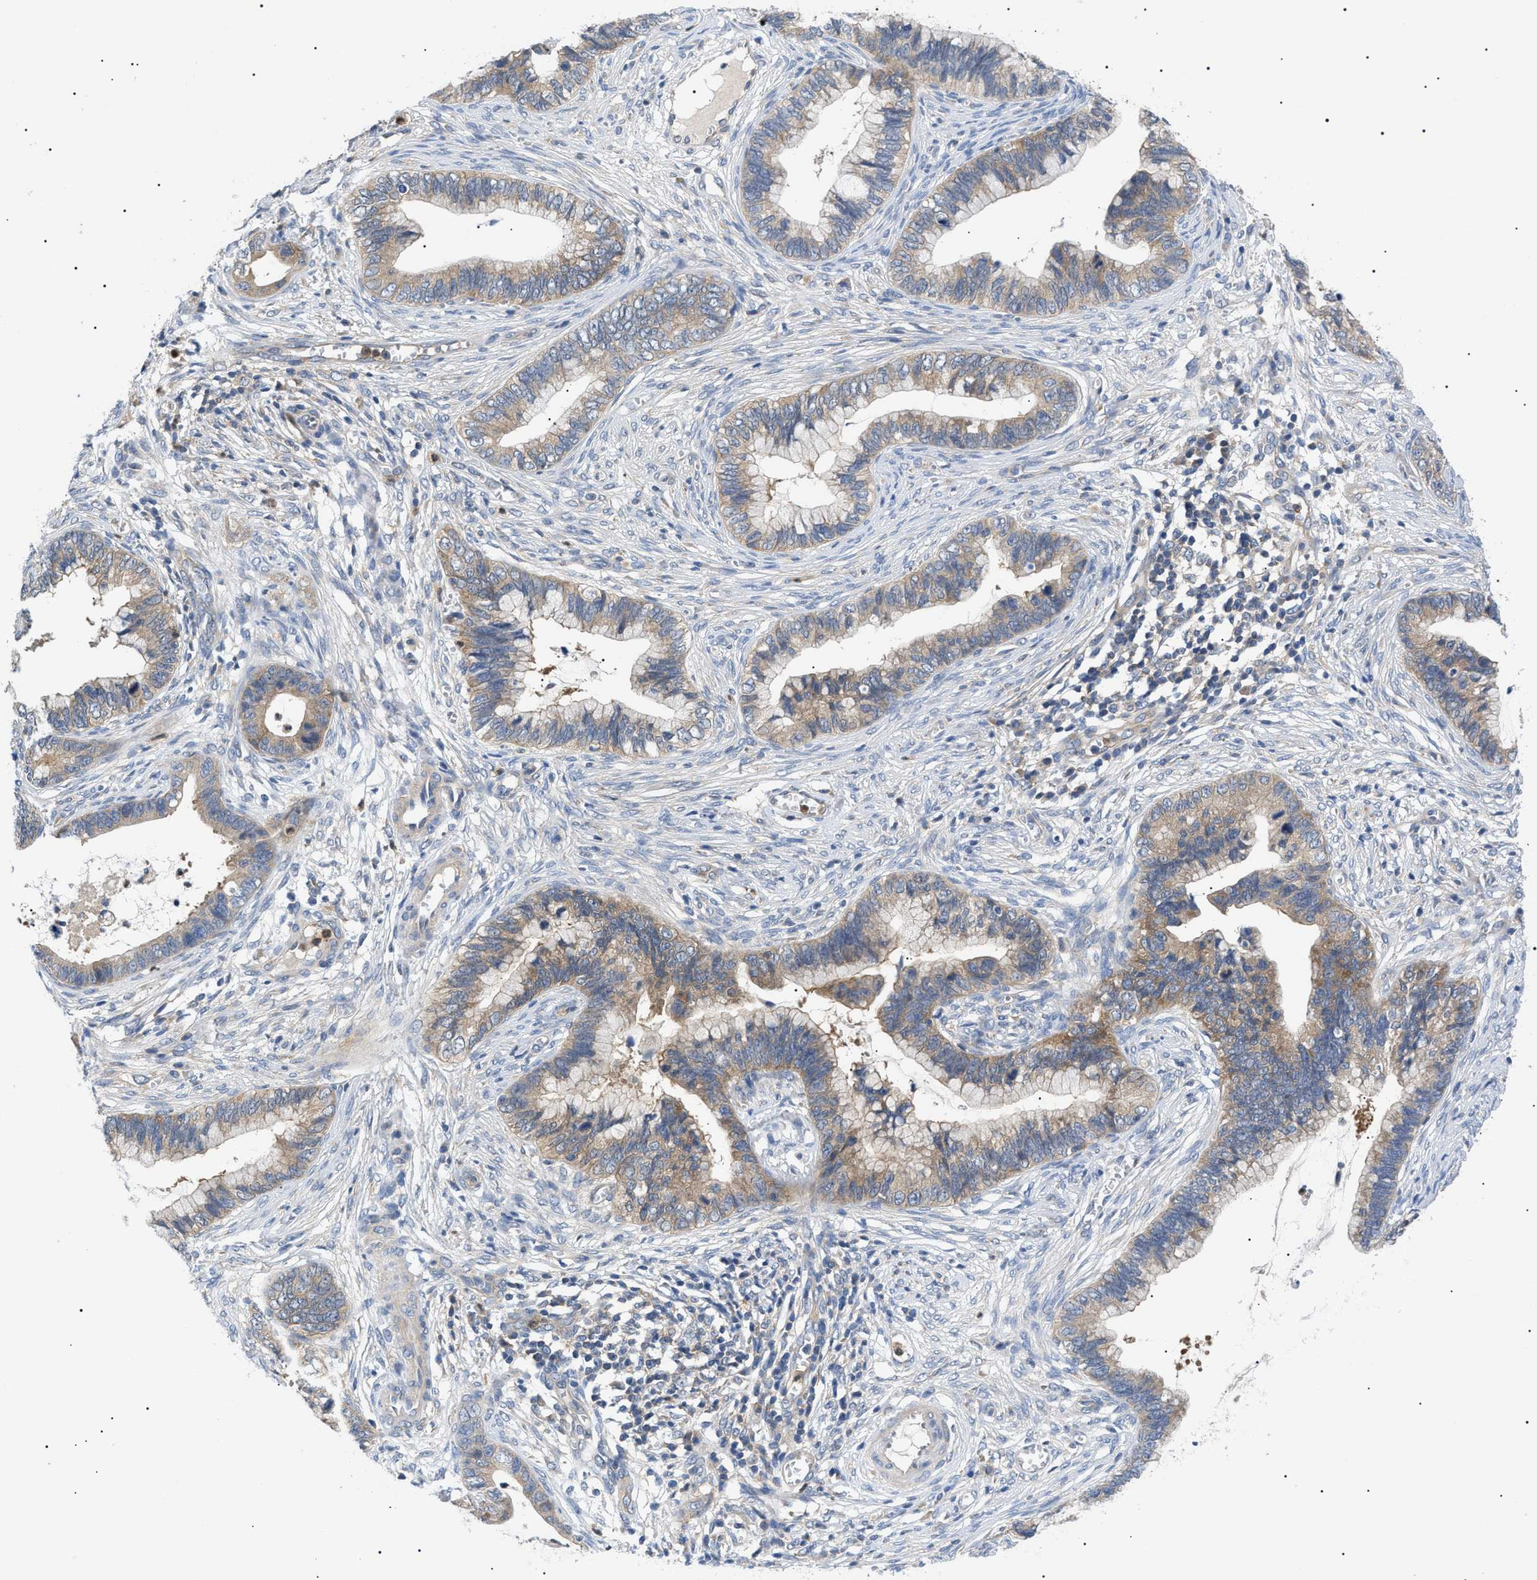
{"staining": {"intensity": "weak", "quantity": ">75%", "location": "cytoplasmic/membranous"}, "tissue": "cervical cancer", "cell_type": "Tumor cells", "image_type": "cancer", "snomed": [{"axis": "morphology", "description": "Adenocarcinoma, NOS"}, {"axis": "topography", "description": "Cervix"}], "caption": "The immunohistochemical stain highlights weak cytoplasmic/membranous staining in tumor cells of cervical cancer (adenocarcinoma) tissue.", "gene": "RIPK1", "patient": {"sex": "female", "age": 44}}